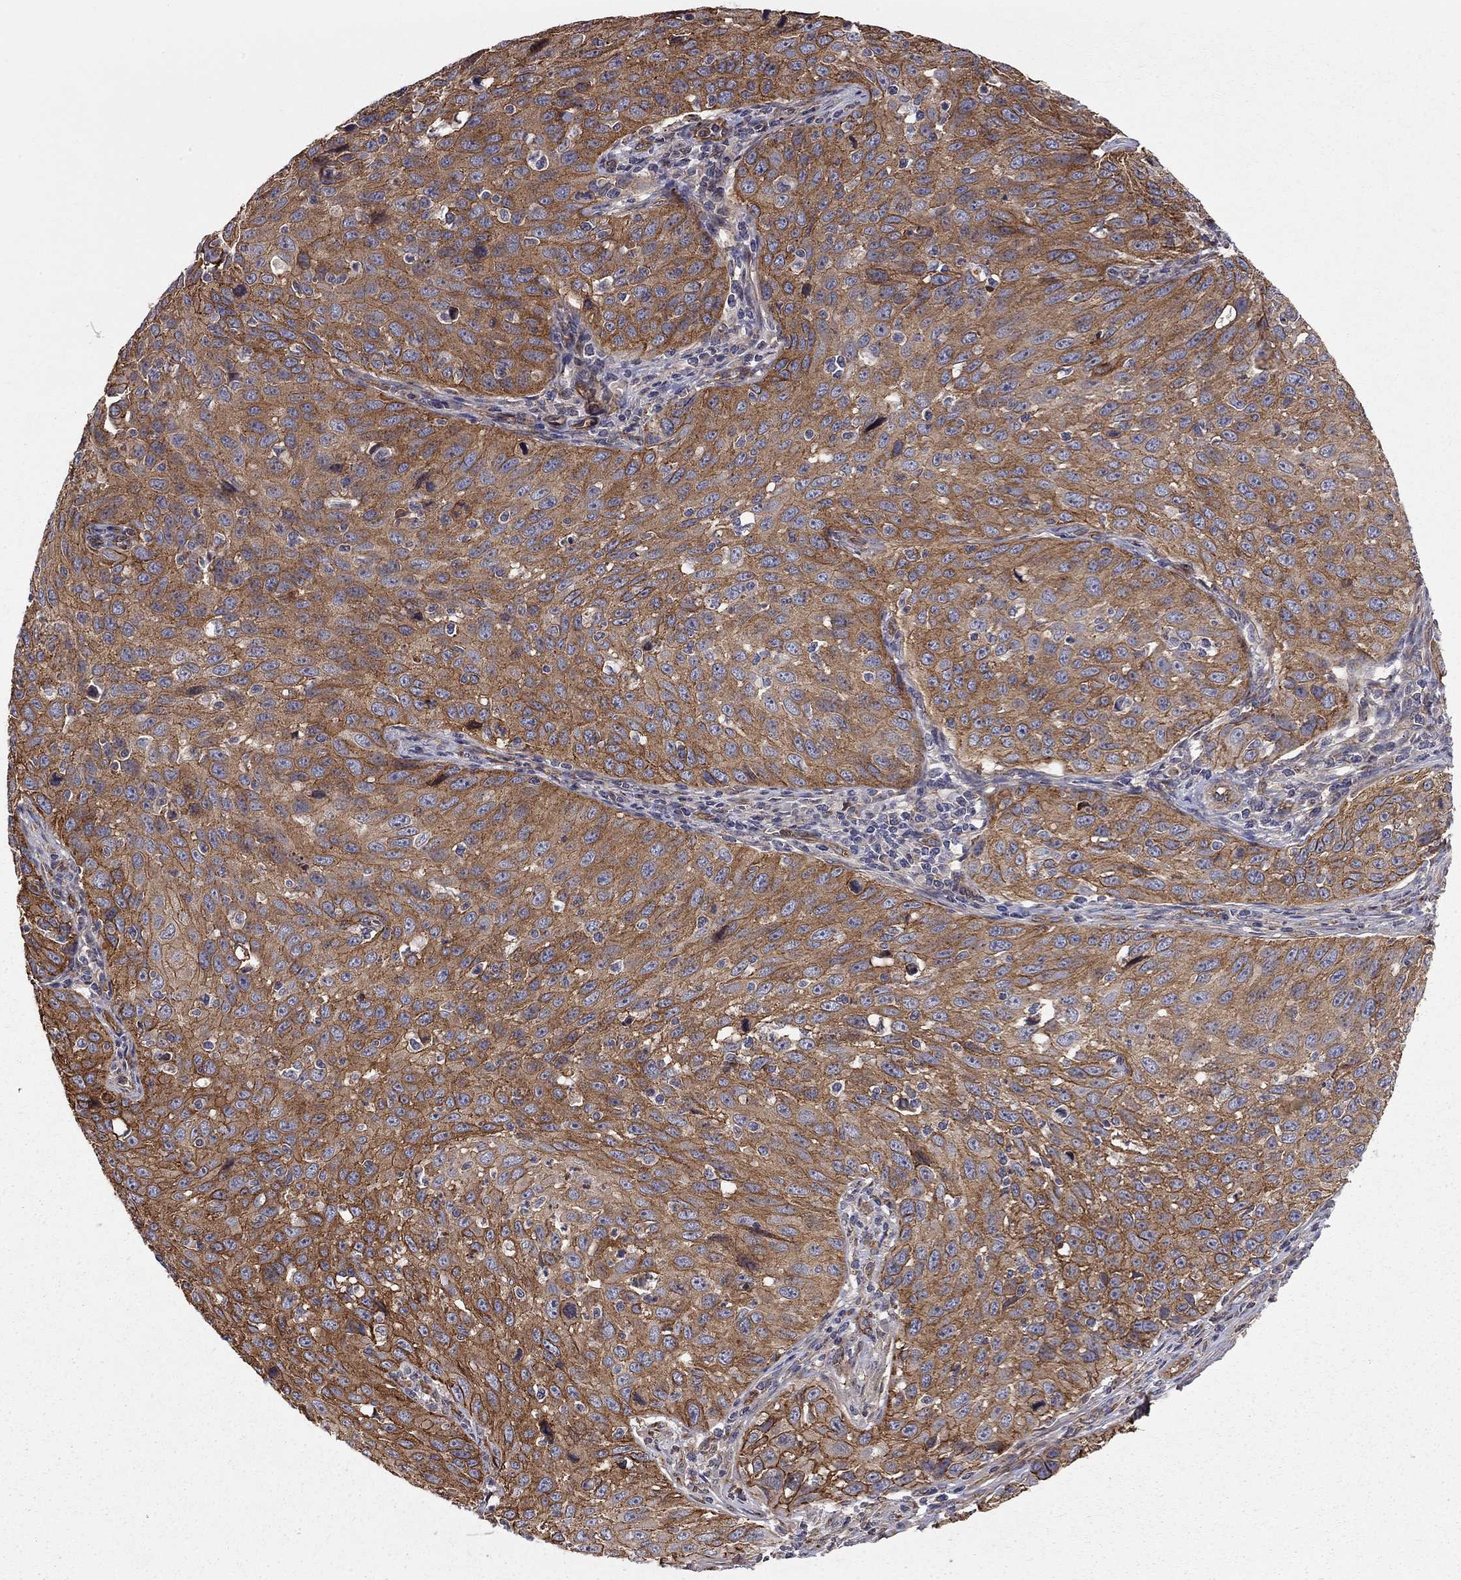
{"staining": {"intensity": "strong", "quantity": "25%-75%", "location": "cytoplasmic/membranous"}, "tissue": "cervical cancer", "cell_type": "Tumor cells", "image_type": "cancer", "snomed": [{"axis": "morphology", "description": "Squamous cell carcinoma, NOS"}, {"axis": "topography", "description": "Cervix"}], "caption": "There is high levels of strong cytoplasmic/membranous expression in tumor cells of cervical squamous cell carcinoma, as demonstrated by immunohistochemical staining (brown color).", "gene": "RASEF", "patient": {"sex": "female", "age": 26}}